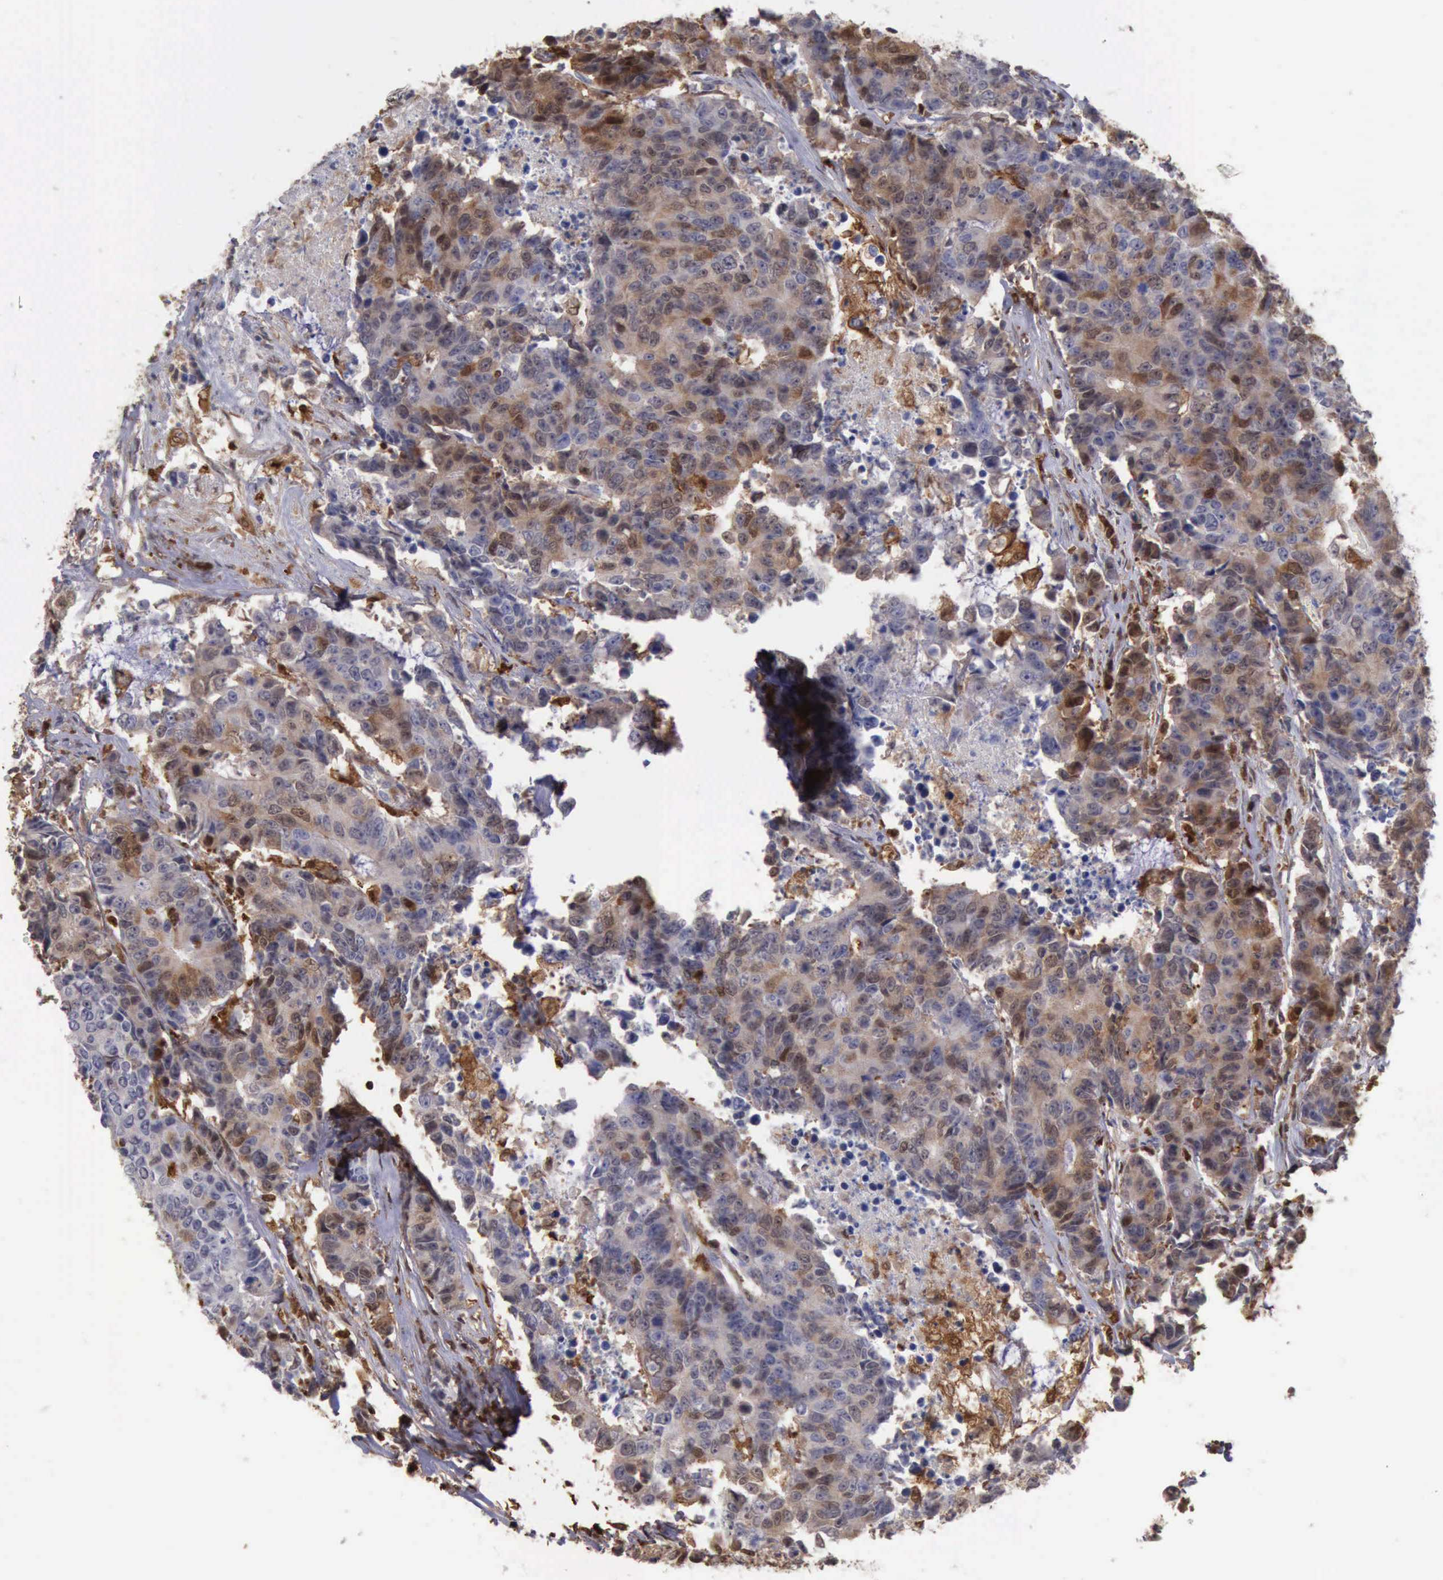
{"staining": {"intensity": "weak", "quantity": "25%-75%", "location": "cytoplasmic/membranous,nuclear"}, "tissue": "colorectal cancer", "cell_type": "Tumor cells", "image_type": "cancer", "snomed": [{"axis": "morphology", "description": "Adenocarcinoma, NOS"}, {"axis": "topography", "description": "Colon"}], "caption": "Colorectal adenocarcinoma stained with DAB IHC demonstrates low levels of weak cytoplasmic/membranous and nuclear staining in about 25%-75% of tumor cells.", "gene": "STAT1", "patient": {"sex": "female", "age": 86}}